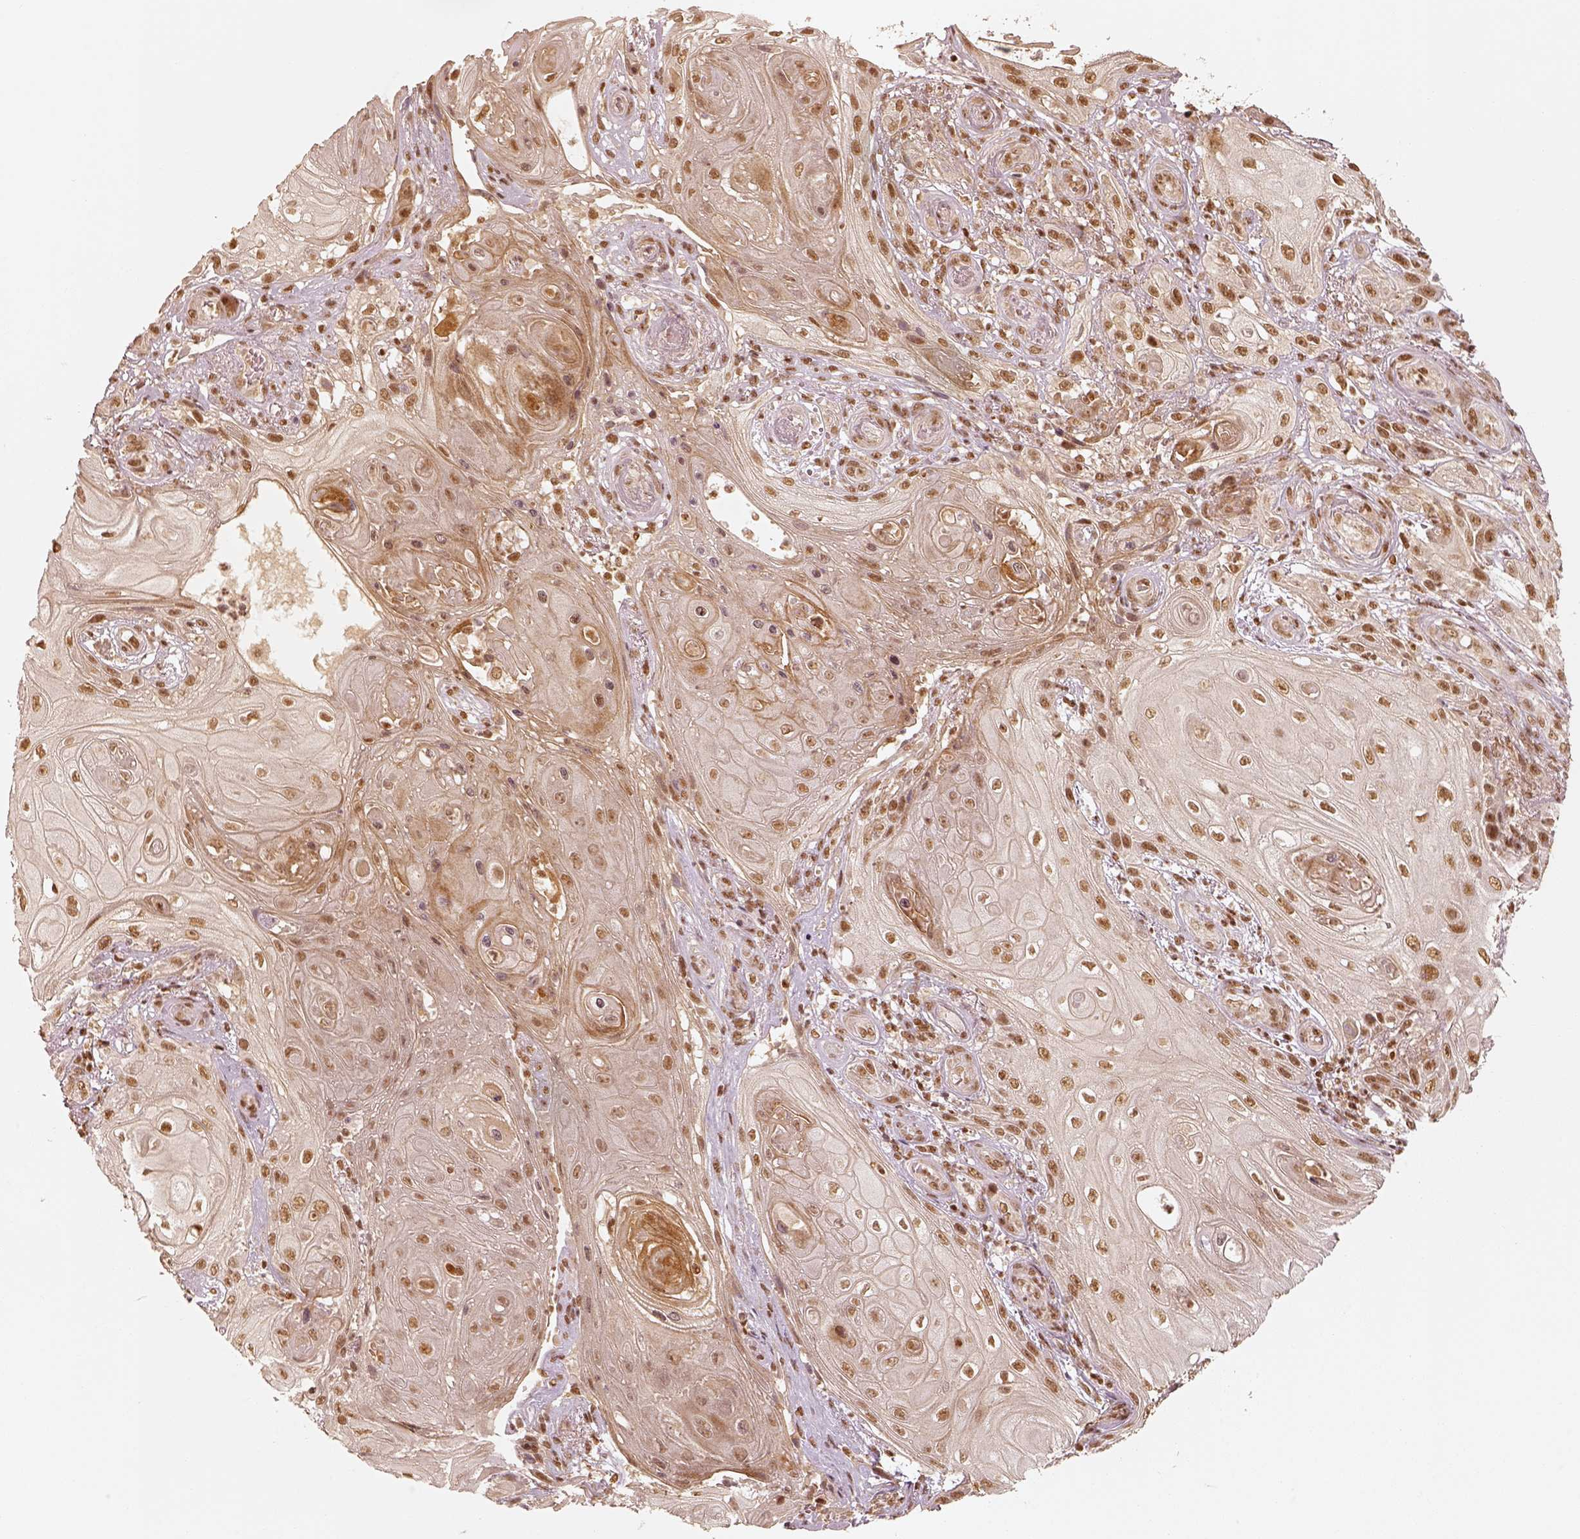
{"staining": {"intensity": "moderate", "quantity": ">75%", "location": "nuclear"}, "tissue": "skin cancer", "cell_type": "Tumor cells", "image_type": "cancer", "snomed": [{"axis": "morphology", "description": "Squamous cell carcinoma, NOS"}, {"axis": "topography", "description": "Skin"}], "caption": "Skin cancer (squamous cell carcinoma) stained with DAB immunohistochemistry (IHC) exhibits medium levels of moderate nuclear expression in approximately >75% of tumor cells.", "gene": "GMEB2", "patient": {"sex": "male", "age": 62}}